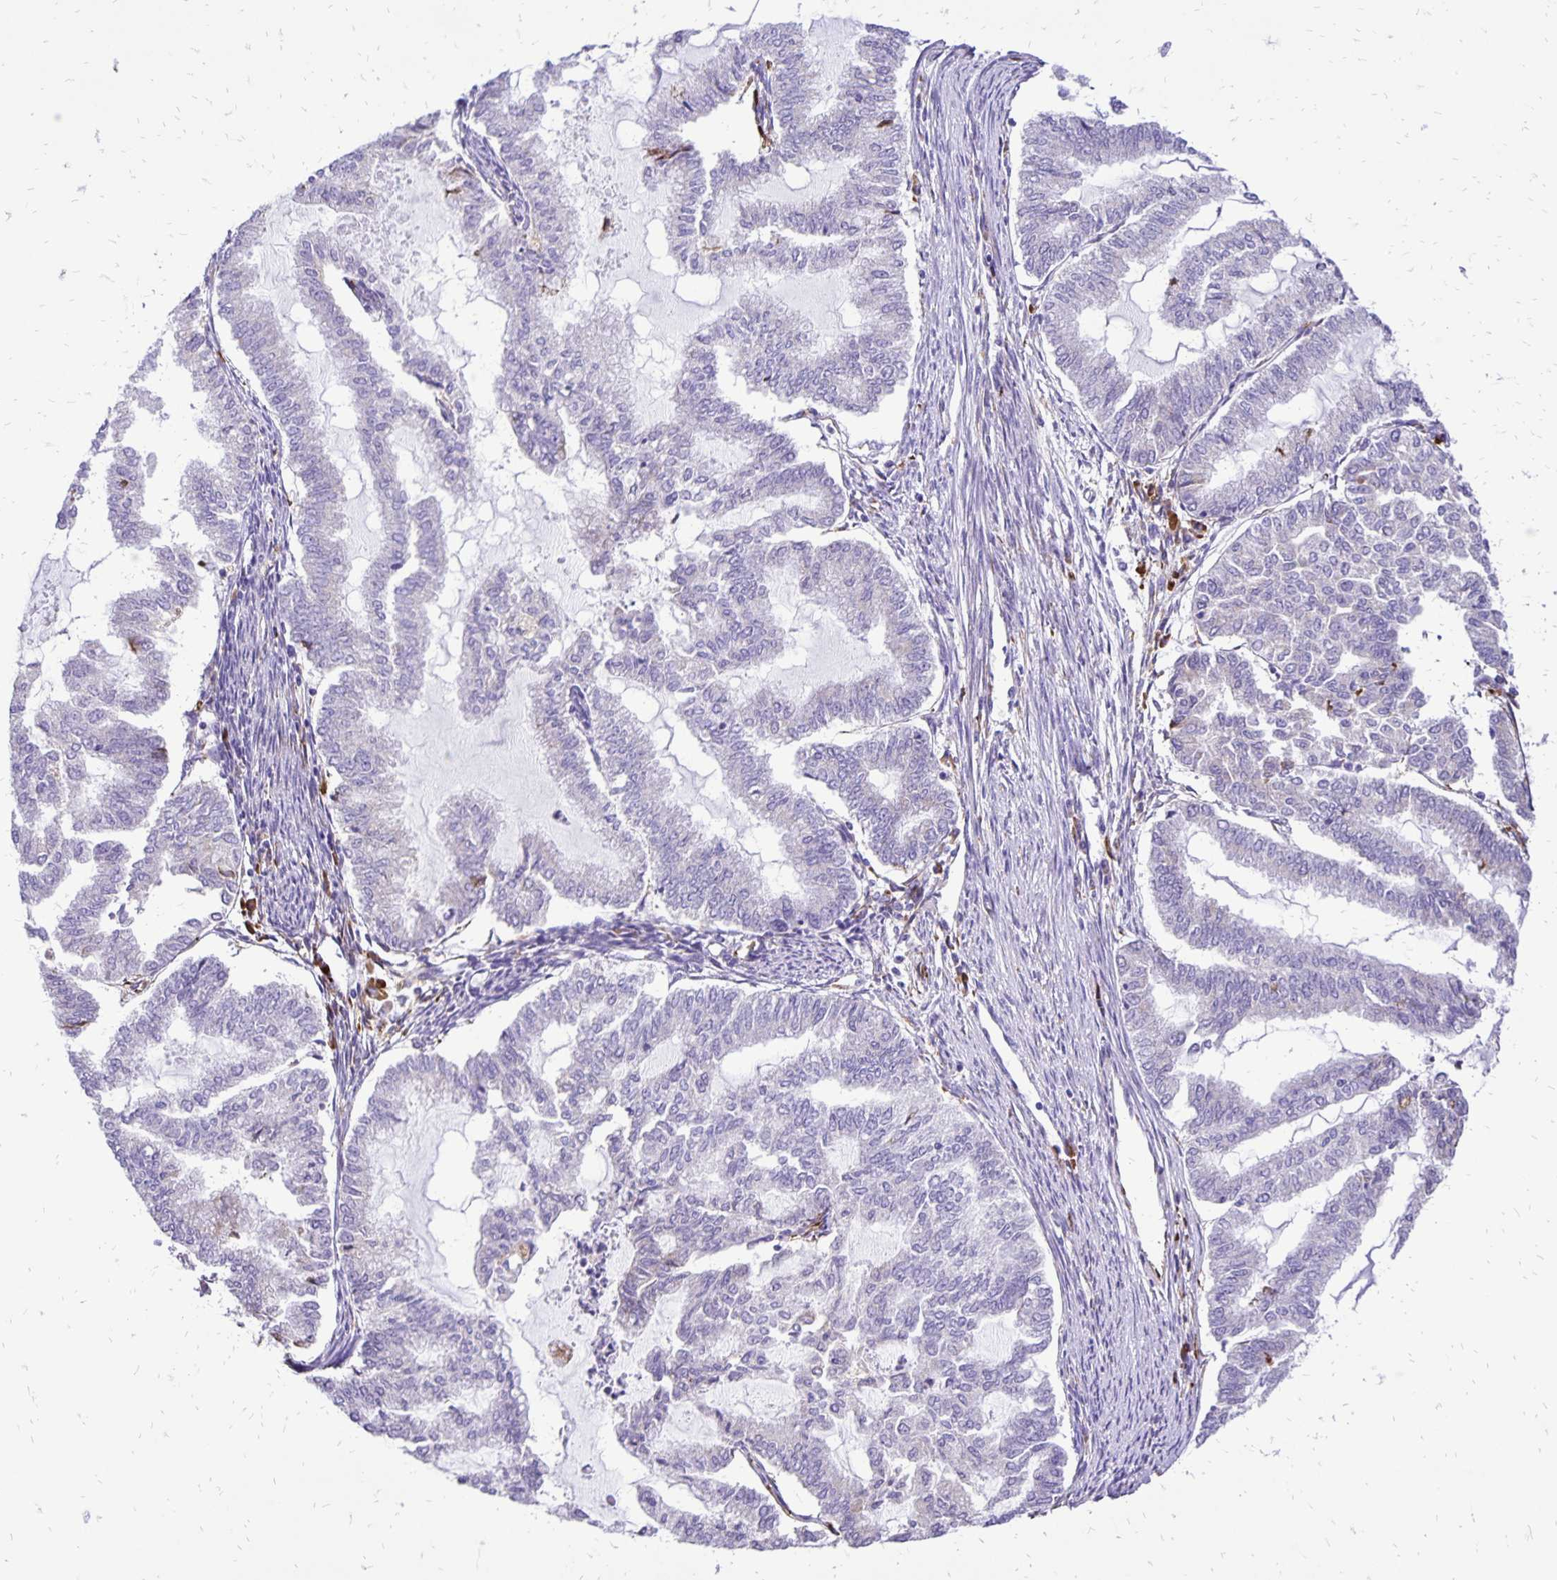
{"staining": {"intensity": "negative", "quantity": "none", "location": "none"}, "tissue": "endometrial cancer", "cell_type": "Tumor cells", "image_type": "cancer", "snomed": [{"axis": "morphology", "description": "Adenocarcinoma, NOS"}, {"axis": "topography", "description": "Endometrium"}], "caption": "The immunohistochemistry histopathology image has no significant staining in tumor cells of endometrial cancer tissue.", "gene": "EIF5A", "patient": {"sex": "female", "age": 79}}